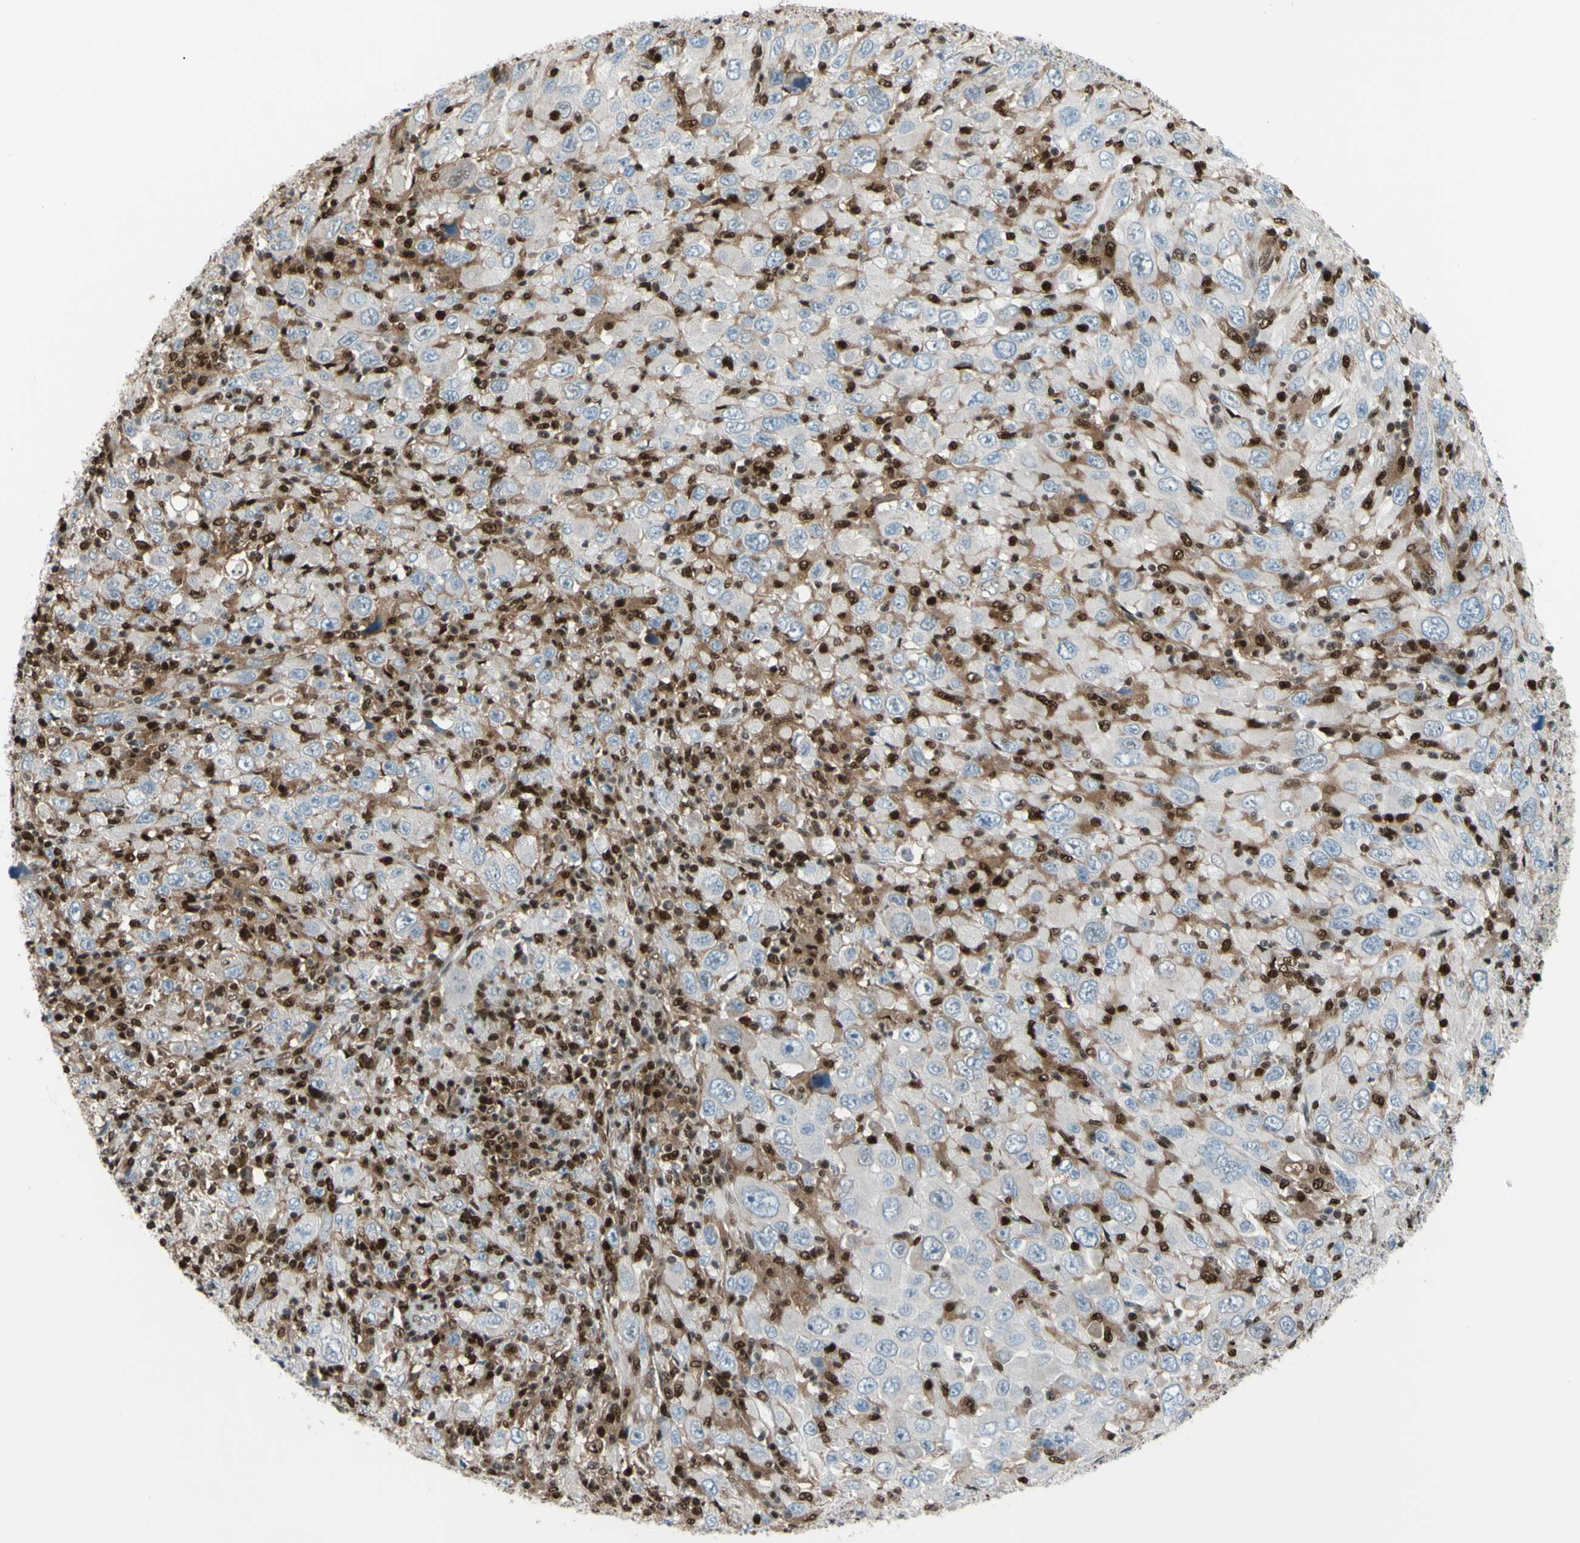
{"staining": {"intensity": "negative", "quantity": "none", "location": "none"}, "tissue": "melanoma", "cell_type": "Tumor cells", "image_type": "cancer", "snomed": [{"axis": "morphology", "description": "Malignant melanoma, Metastatic site"}, {"axis": "topography", "description": "Skin"}], "caption": "The image reveals no staining of tumor cells in melanoma.", "gene": "FKBP5", "patient": {"sex": "female", "age": 56}}